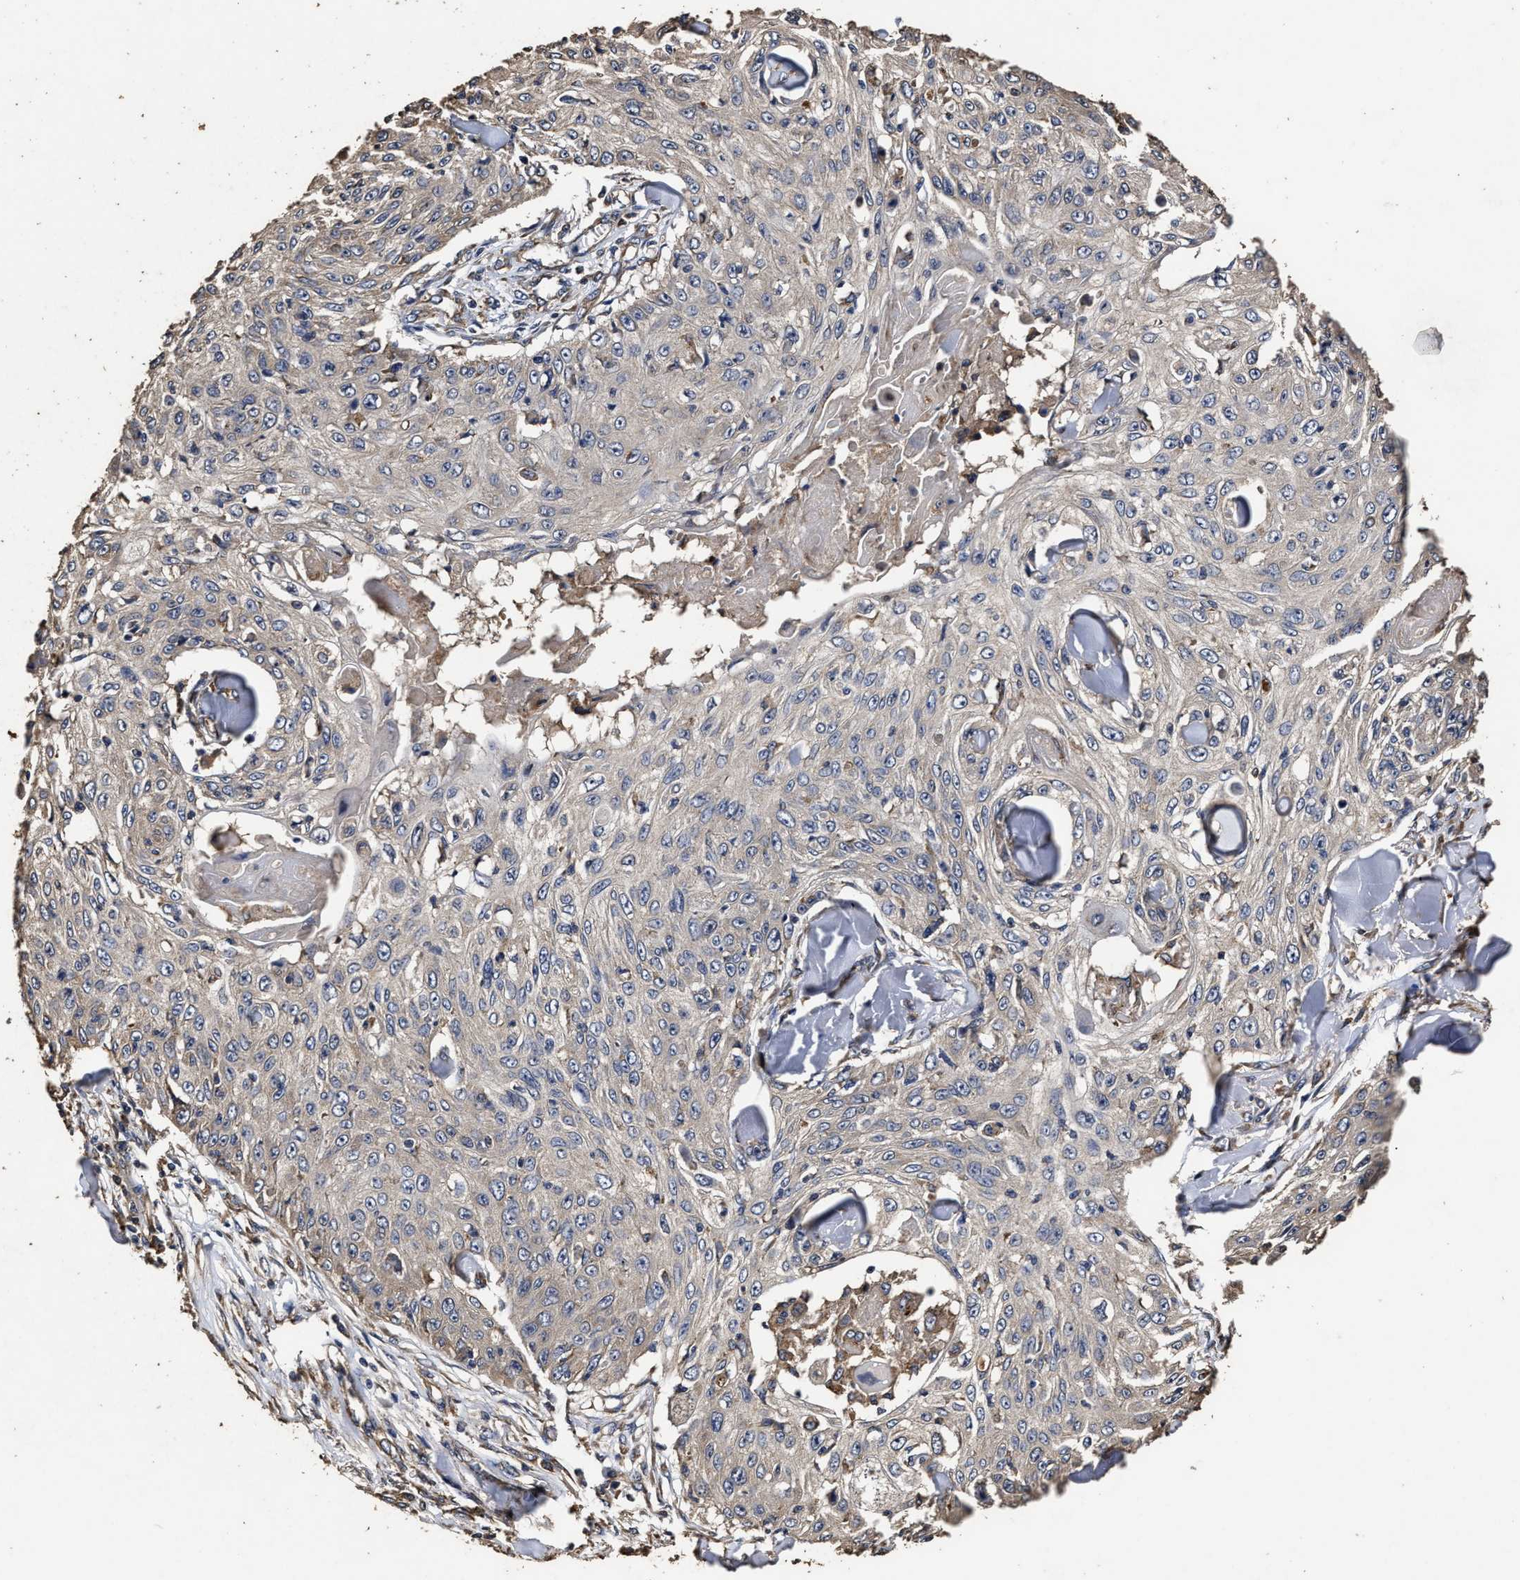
{"staining": {"intensity": "negative", "quantity": "none", "location": "none"}, "tissue": "skin cancer", "cell_type": "Tumor cells", "image_type": "cancer", "snomed": [{"axis": "morphology", "description": "Squamous cell carcinoma, NOS"}, {"axis": "topography", "description": "Skin"}], "caption": "This is a photomicrograph of IHC staining of skin cancer, which shows no positivity in tumor cells.", "gene": "PPM1K", "patient": {"sex": "male", "age": 86}}